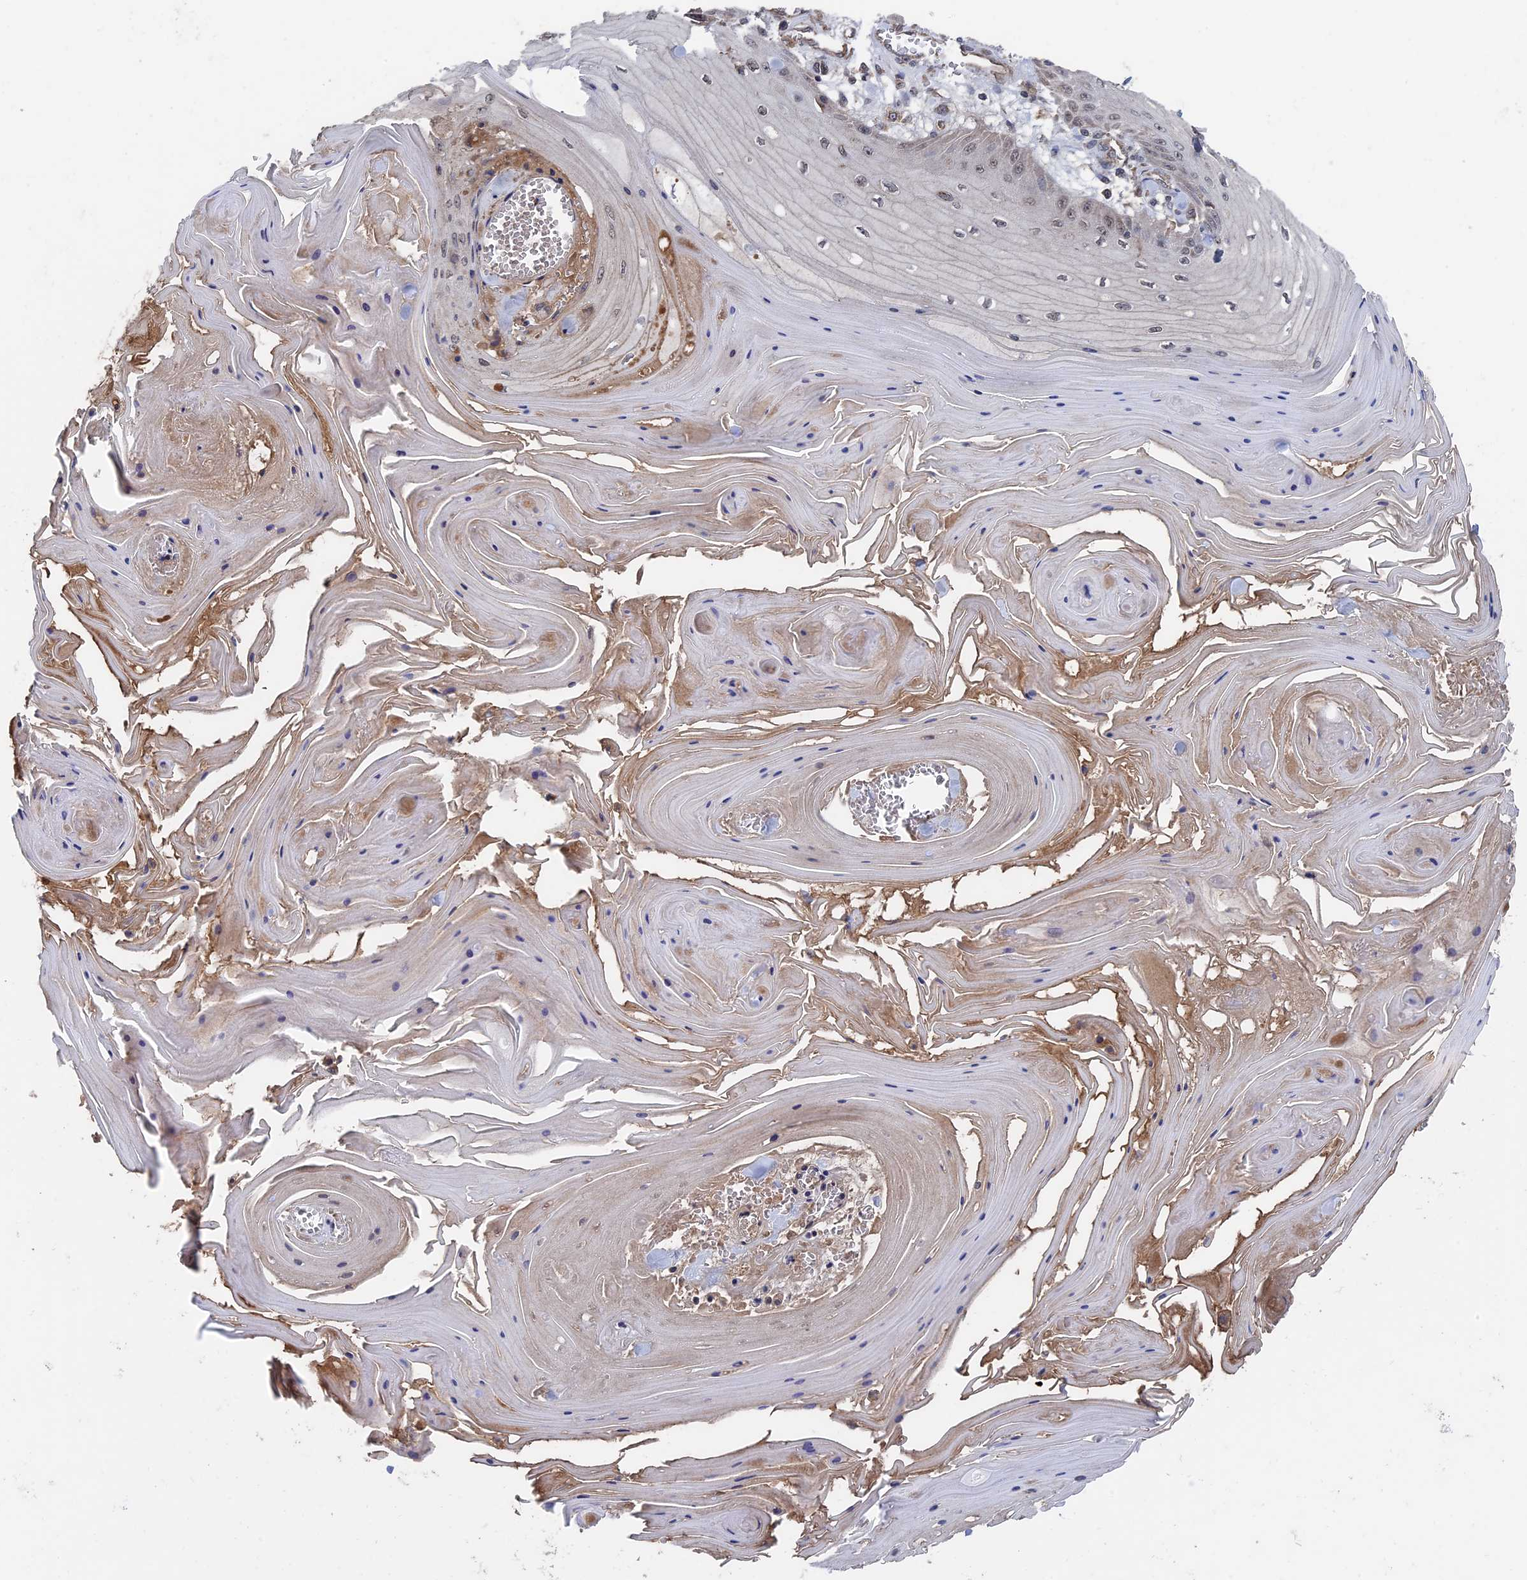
{"staining": {"intensity": "negative", "quantity": "none", "location": "none"}, "tissue": "skin cancer", "cell_type": "Tumor cells", "image_type": "cancer", "snomed": [{"axis": "morphology", "description": "Squamous cell carcinoma, NOS"}, {"axis": "topography", "description": "Skin"}], "caption": "Tumor cells show no significant protein expression in skin cancer.", "gene": "RAB15", "patient": {"sex": "male", "age": 74}}